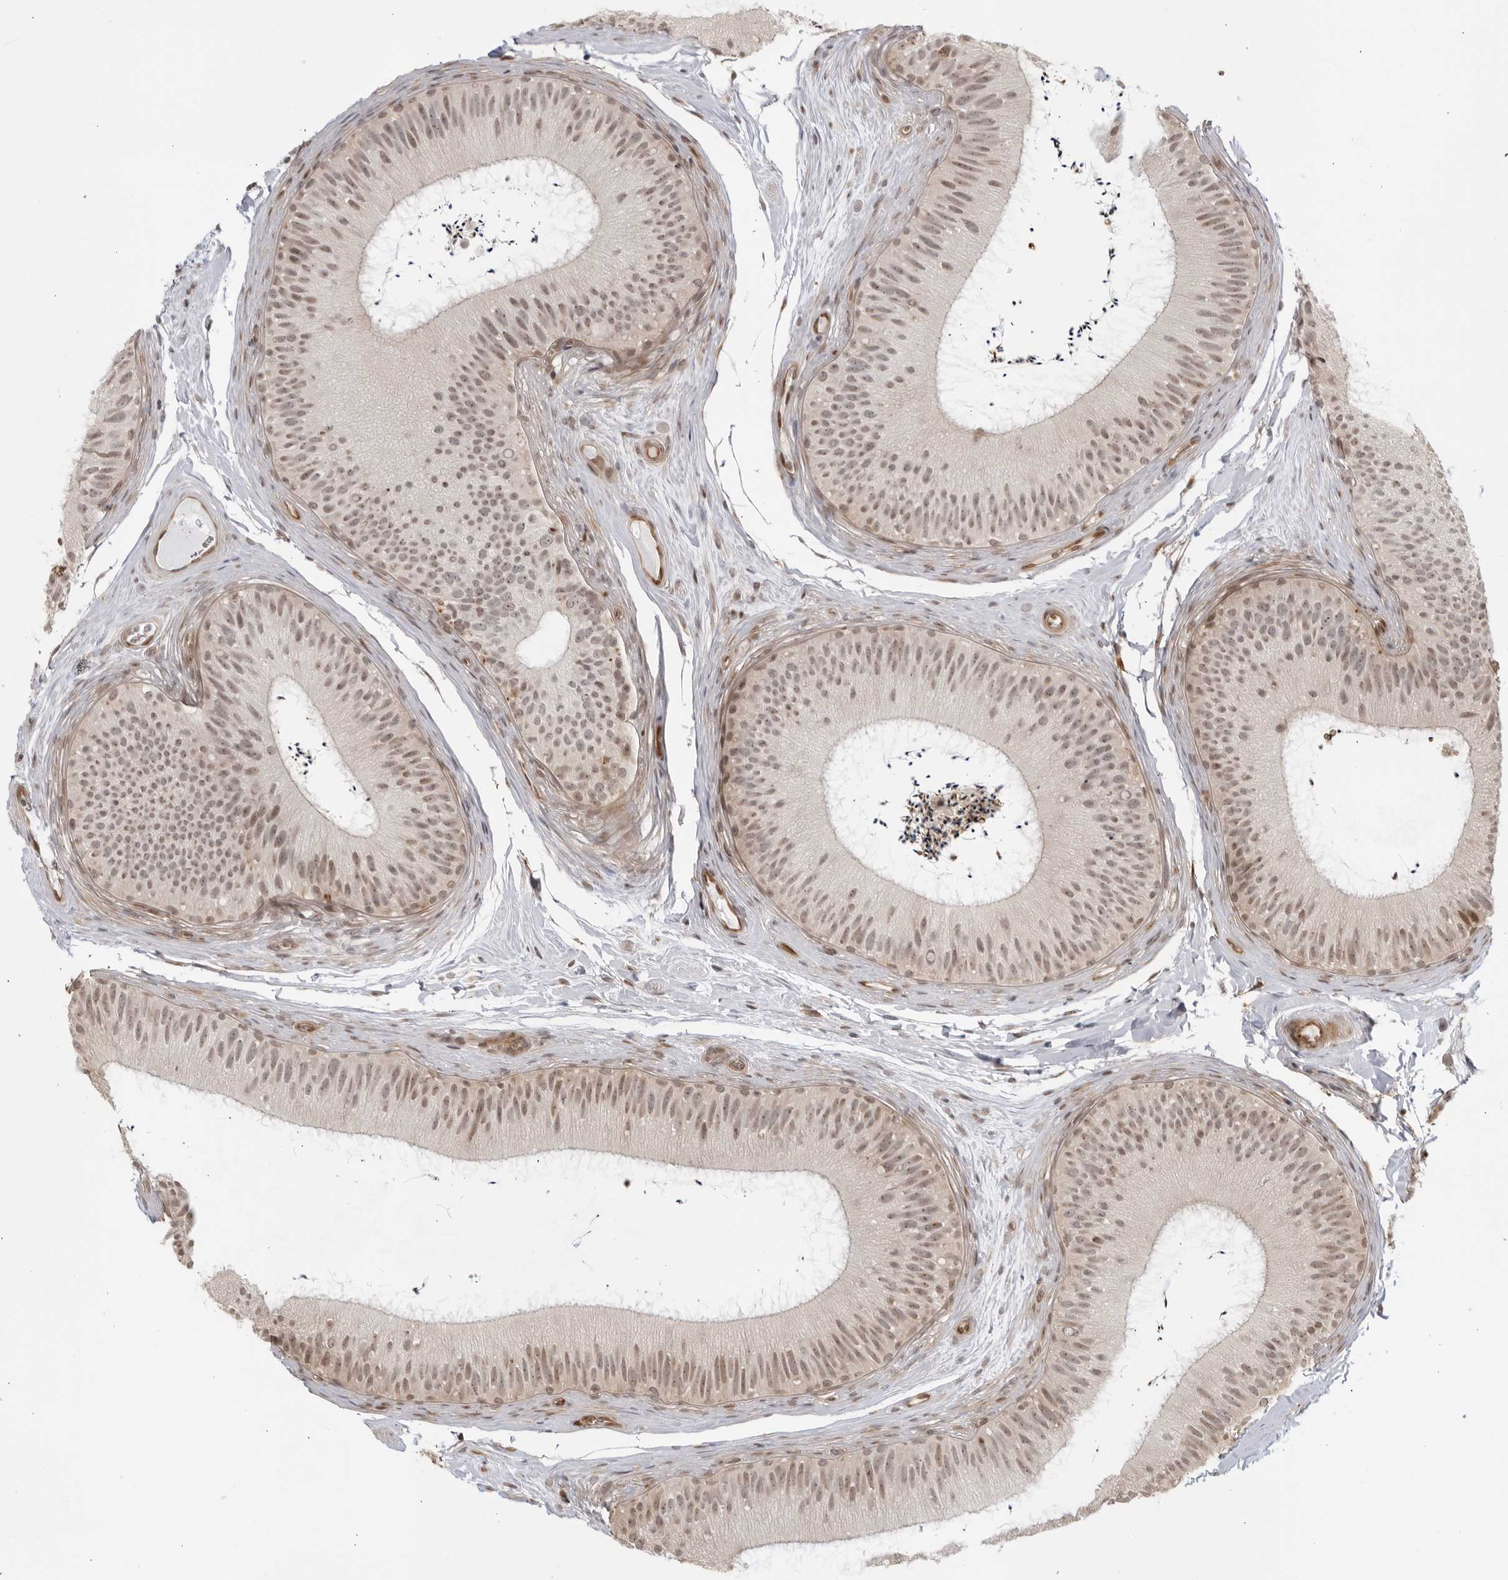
{"staining": {"intensity": "moderate", "quantity": "25%-75%", "location": "nuclear"}, "tissue": "epididymis", "cell_type": "Glandular cells", "image_type": "normal", "snomed": [{"axis": "morphology", "description": "Normal tissue, NOS"}, {"axis": "topography", "description": "Epididymis"}], "caption": "This is a photomicrograph of immunohistochemistry (IHC) staining of benign epididymis, which shows moderate staining in the nuclear of glandular cells.", "gene": "TCF21", "patient": {"sex": "male", "age": 45}}